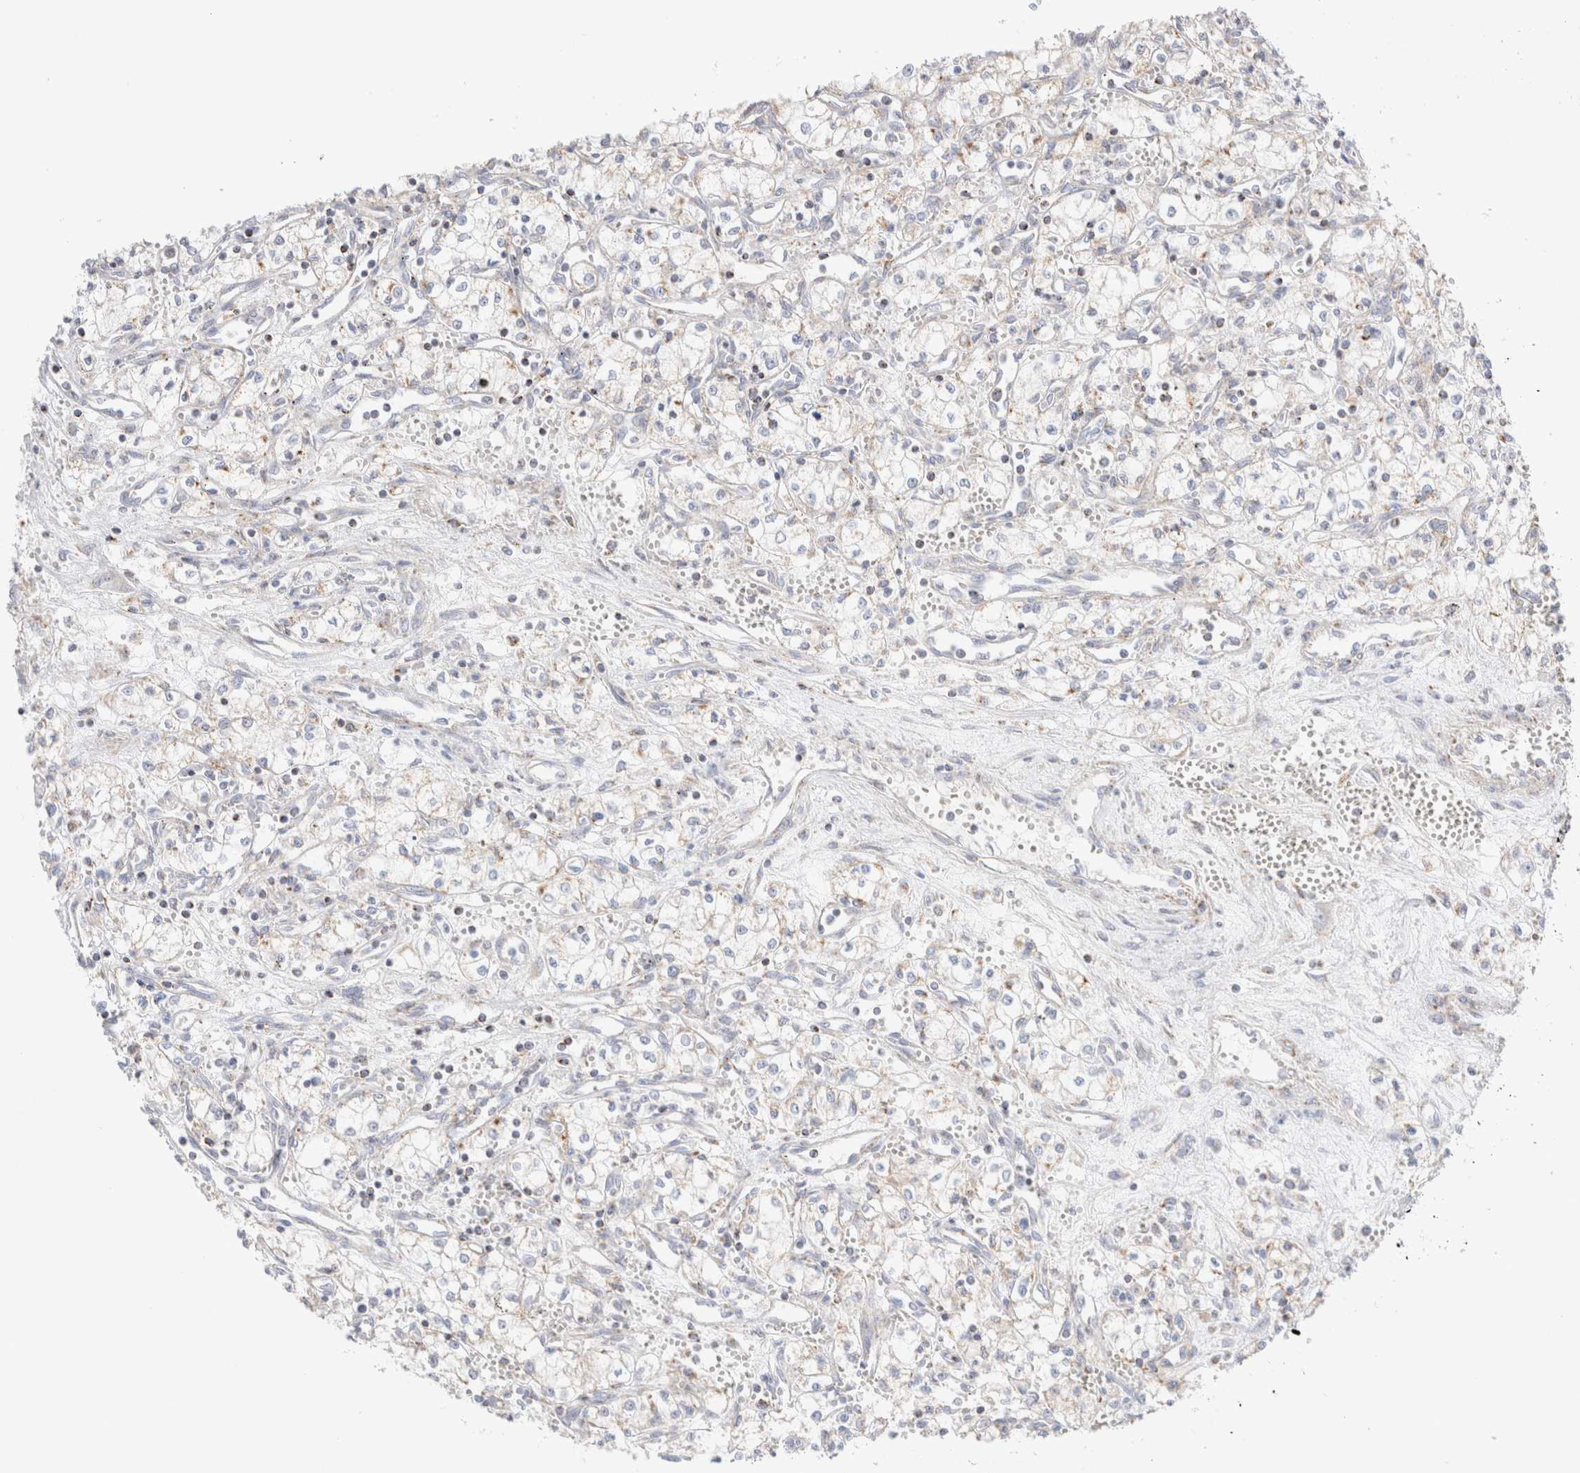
{"staining": {"intensity": "negative", "quantity": "none", "location": "none"}, "tissue": "renal cancer", "cell_type": "Tumor cells", "image_type": "cancer", "snomed": [{"axis": "morphology", "description": "Adenocarcinoma, NOS"}, {"axis": "topography", "description": "Kidney"}], "caption": "Immunohistochemistry (IHC) of adenocarcinoma (renal) reveals no staining in tumor cells.", "gene": "ATP6V1C1", "patient": {"sex": "male", "age": 59}}